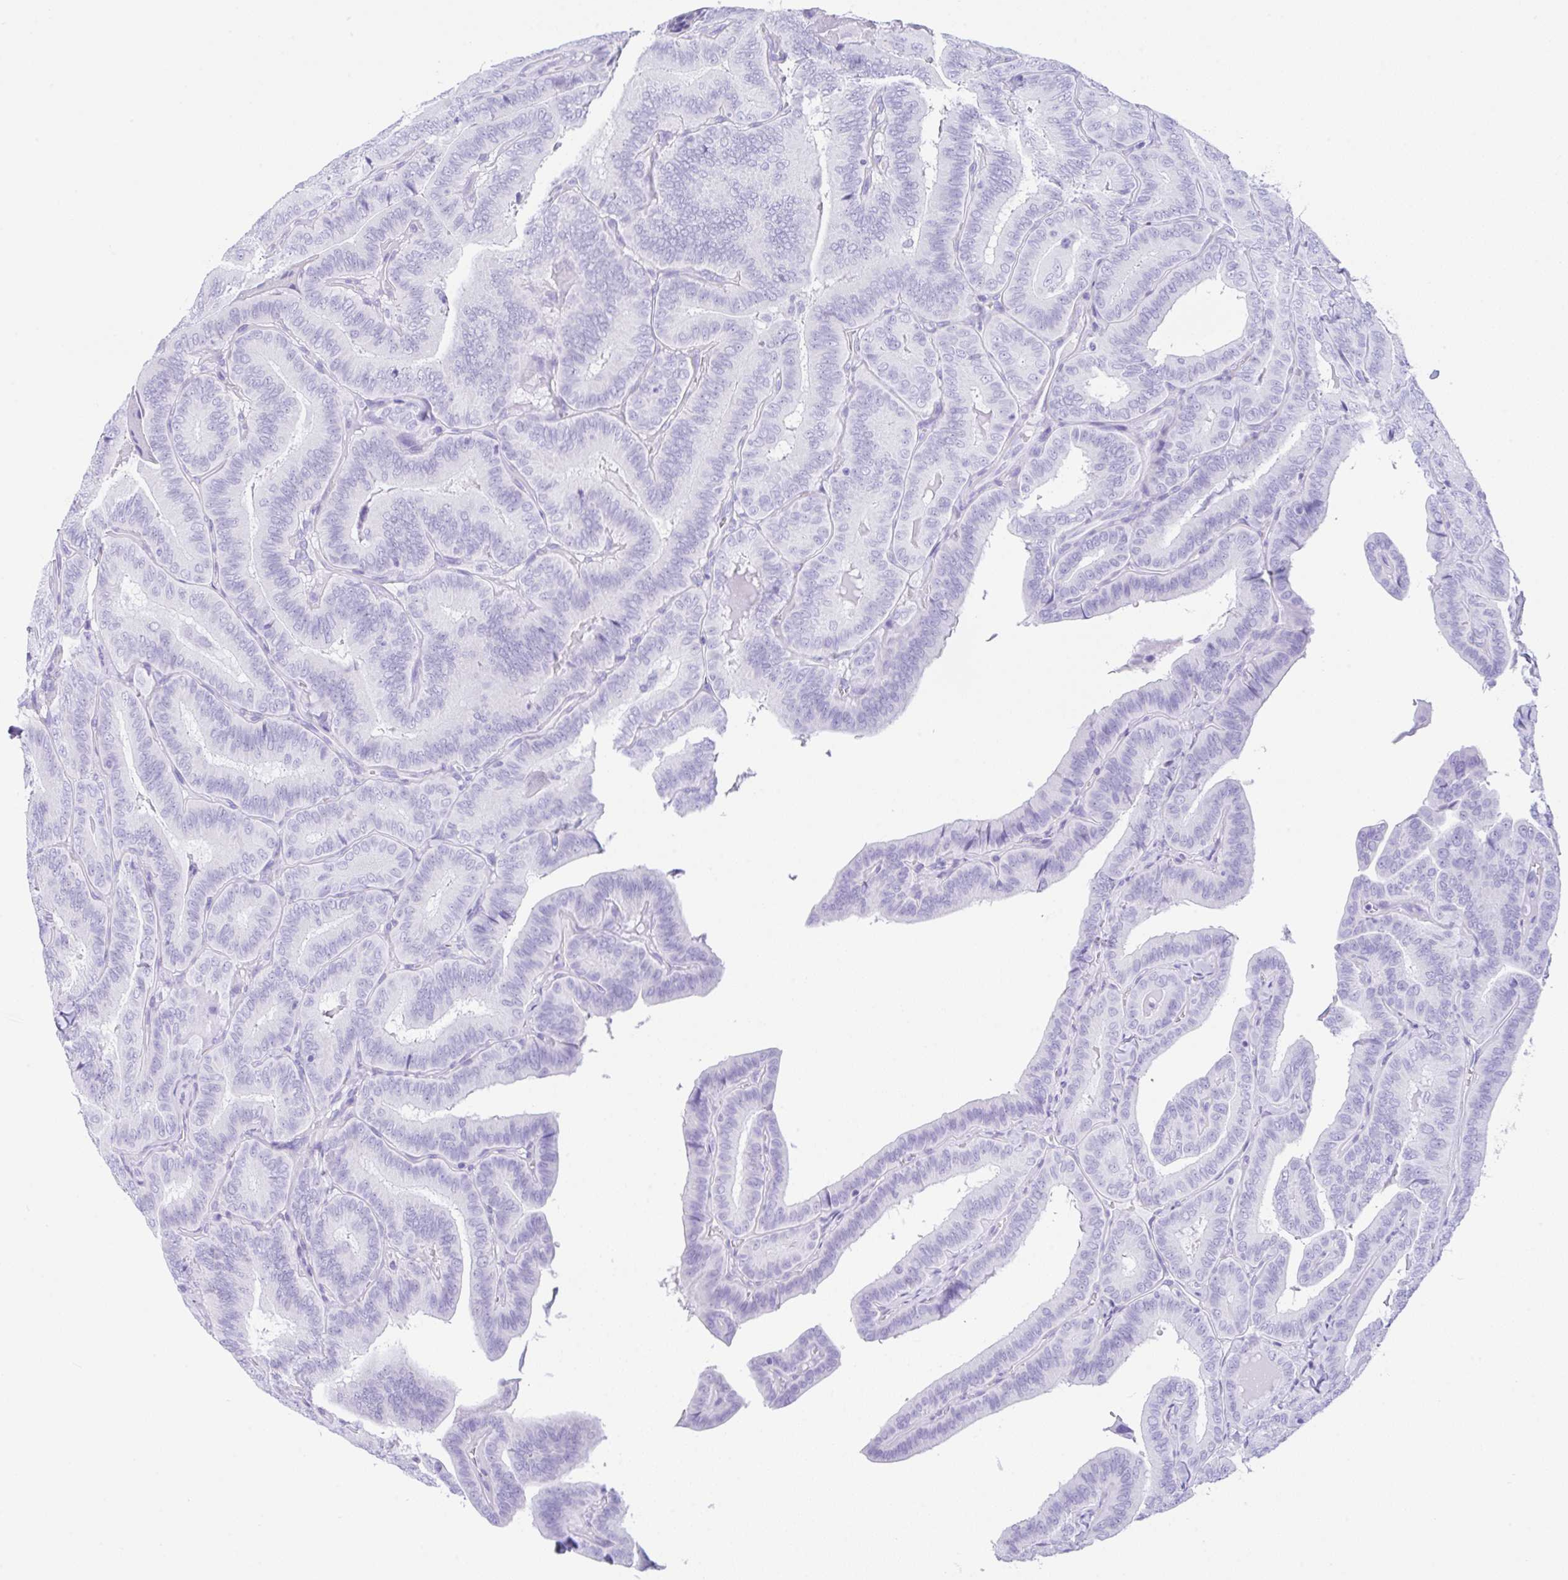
{"staining": {"intensity": "negative", "quantity": "none", "location": "none"}, "tissue": "thyroid cancer", "cell_type": "Tumor cells", "image_type": "cancer", "snomed": [{"axis": "morphology", "description": "Papillary adenocarcinoma, NOS"}, {"axis": "topography", "description": "Thyroid gland"}], "caption": "Thyroid papillary adenocarcinoma was stained to show a protein in brown. There is no significant positivity in tumor cells.", "gene": "CPA1", "patient": {"sex": "male", "age": 61}}